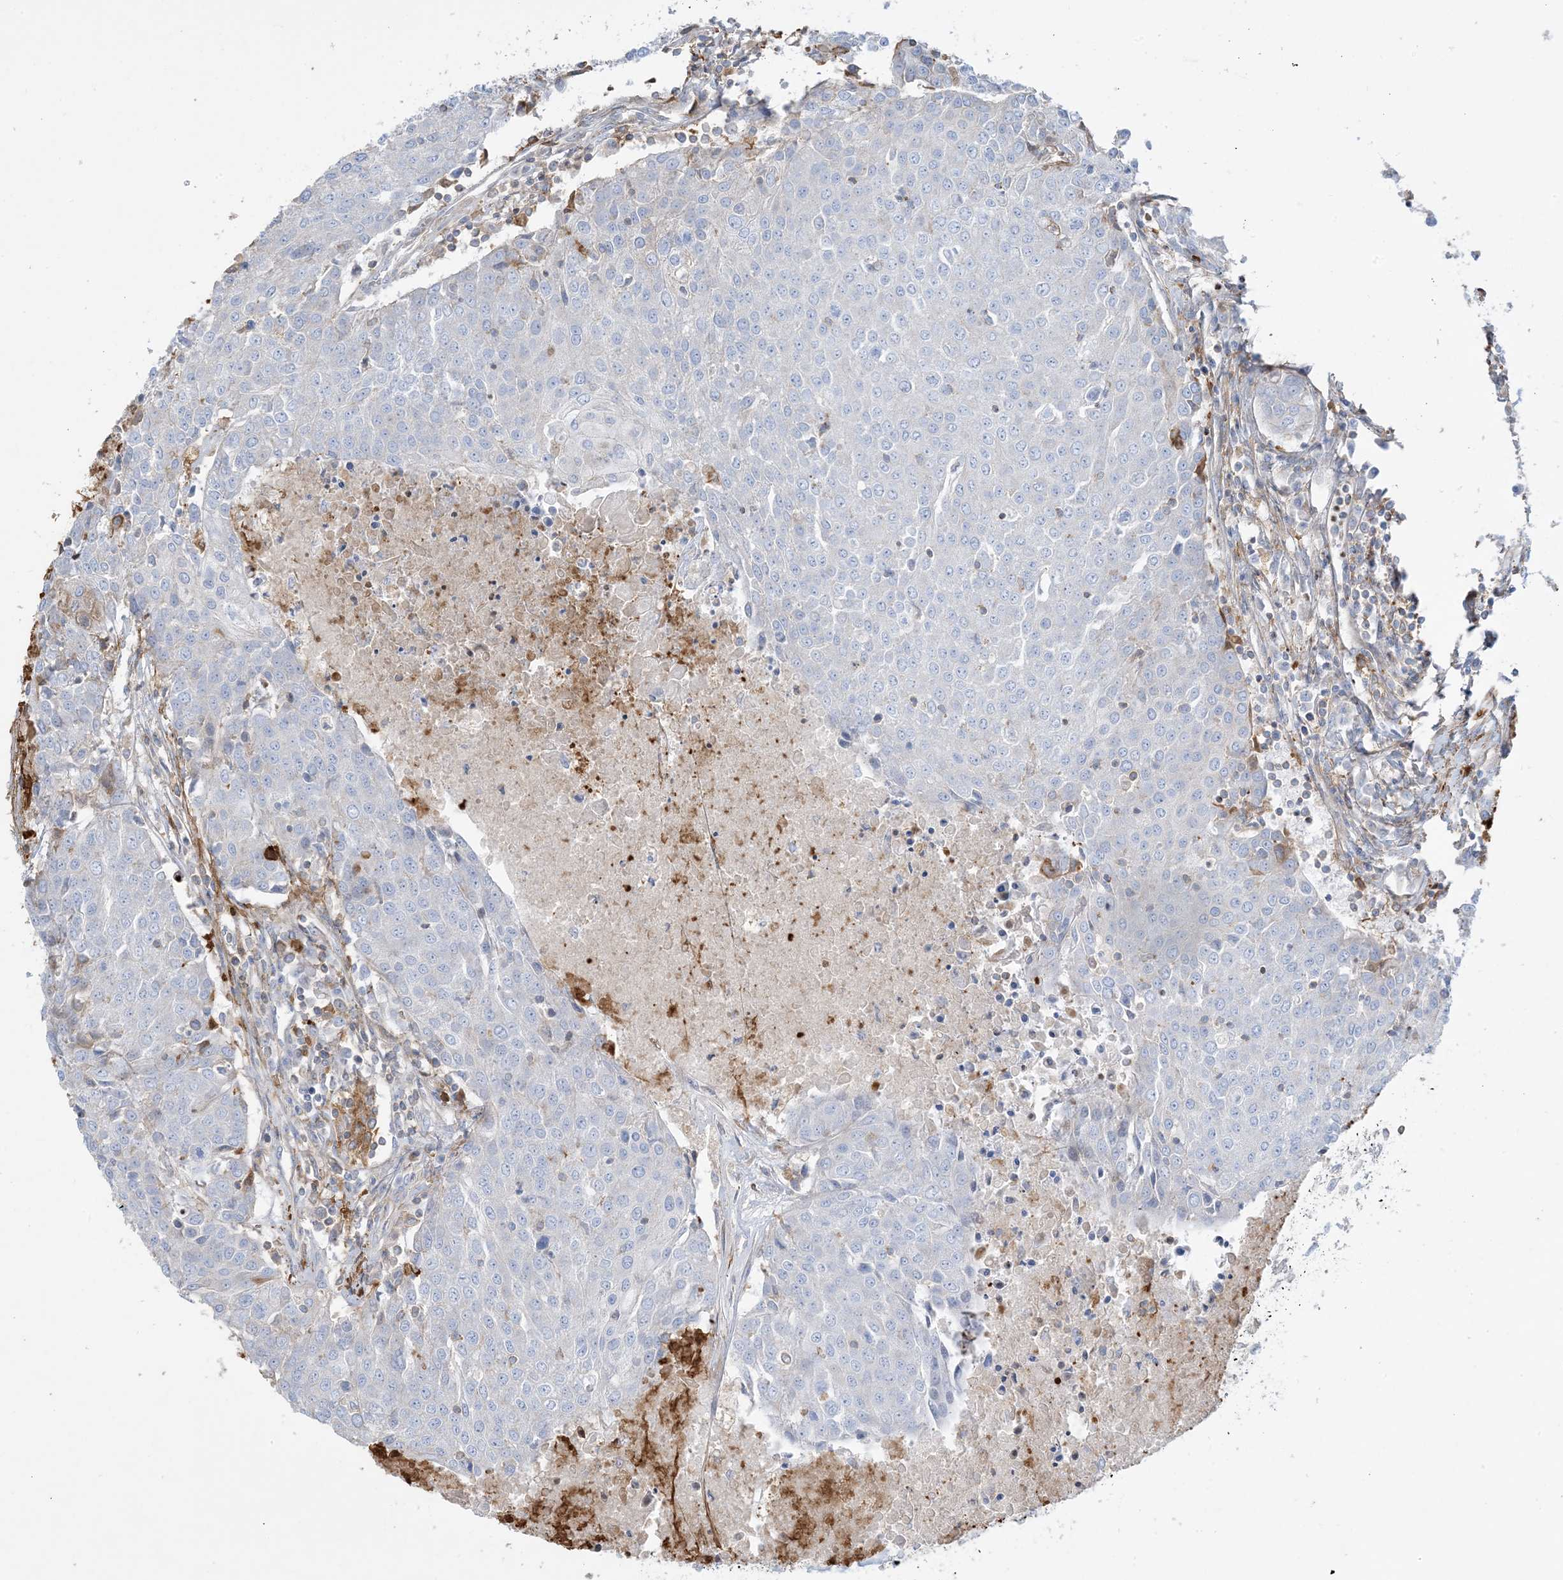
{"staining": {"intensity": "negative", "quantity": "none", "location": "none"}, "tissue": "urothelial cancer", "cell_type": "Tumor cells", "image_type": "cancer", "snomed": [{"axis": "morphology", "description": "Urothelial carcinoma, High grade"}, {"axis": "topography", "description": "Urinary bladder"}], "caption": "Tumor cells show no significant protein positivity in urothelial carcinoma (high-grade).", "gene": "GTF3C2", "patient": {"sex": "female", "age": 85}}